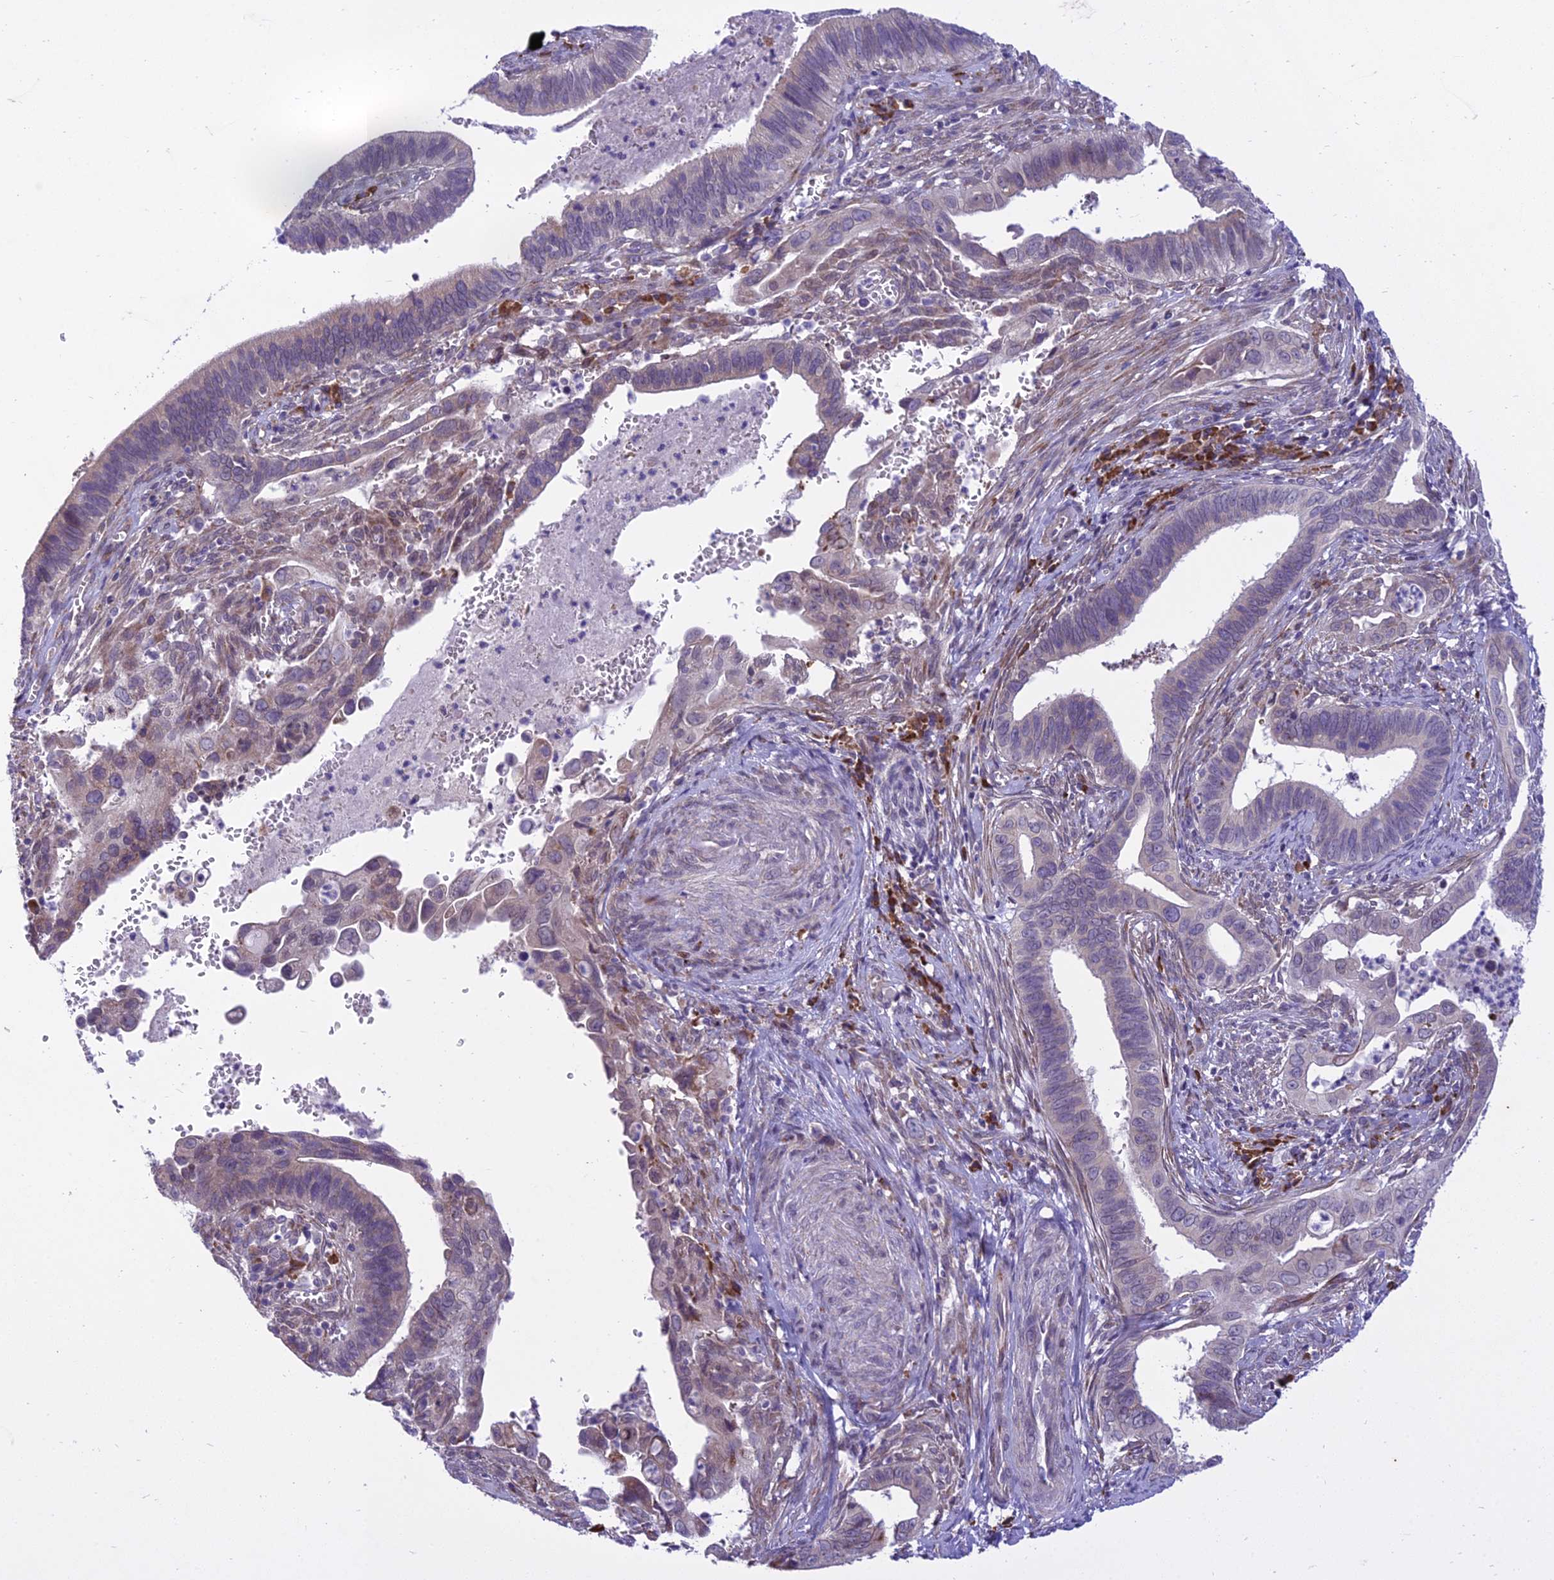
{"staining": {"intensity": "weak", "quantity": "<25%", "location": "cytoplasmic/membranous"}, "tissue": "cervical cancer", "cell_type": "Tumor cells", "image_type": "cancer", "snomed": [{"axis": "morphology", "description": "Adenocarcinoma, NOS"}, {"axis": "topography", "description": "Cervix"}], "caption": "DAB immunohistochemical staining of adenocarcinoma (cervical) shows no significant expression in tumor cells.", "gene": "NEURL2", "patient": {"sex": "female", "age": 42}}